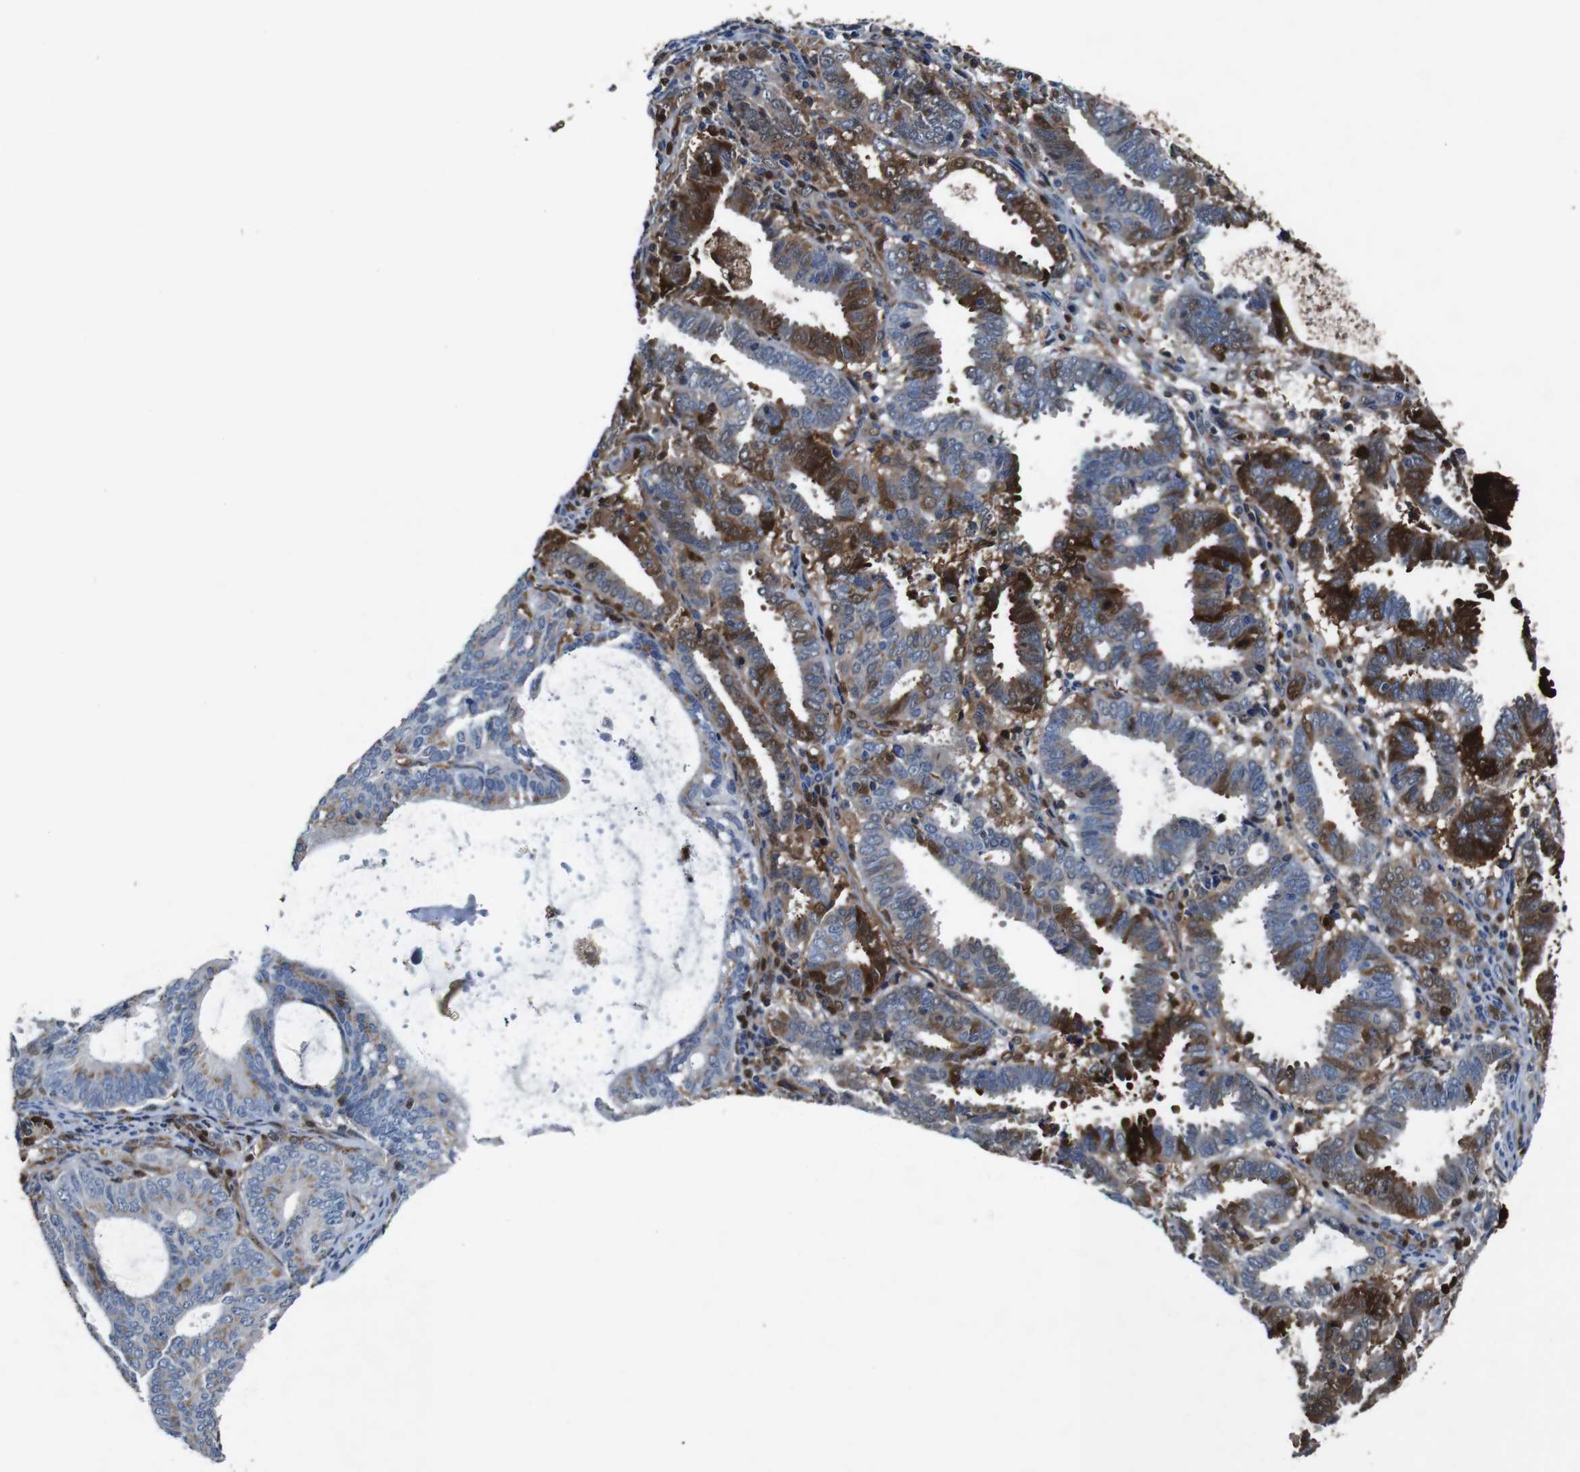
{"staining": {"intensity": "strong", "quantity": "<25%", "location": "cytoplasmic/membranous,nuclear"}, "tissue": "endometrial cancer", "cell_type": "Tumor cells", "image_type": "cancer", "snomed": [{"axis": "morphology", "description": "Adenocarcinoma, NOS"}, {"axis": "topography", "description": "Uterus"}], "caption": "Immunohistochemistry (IHC) staining of endometrial adenocarcinoma, which exhibits medium levels of strong cytoplasmic/membranous and nuclear positivity in approximately <25% of tumor cells indicating strong cytoplasmic/membranous and nuclear protein staining. The staining was performed using DAB (brown) for protein detection and nuclei were counterstained in hematoxylin (blue).", "gene": "ANXA1", "patient": {"sex": "female", "age": 83}}